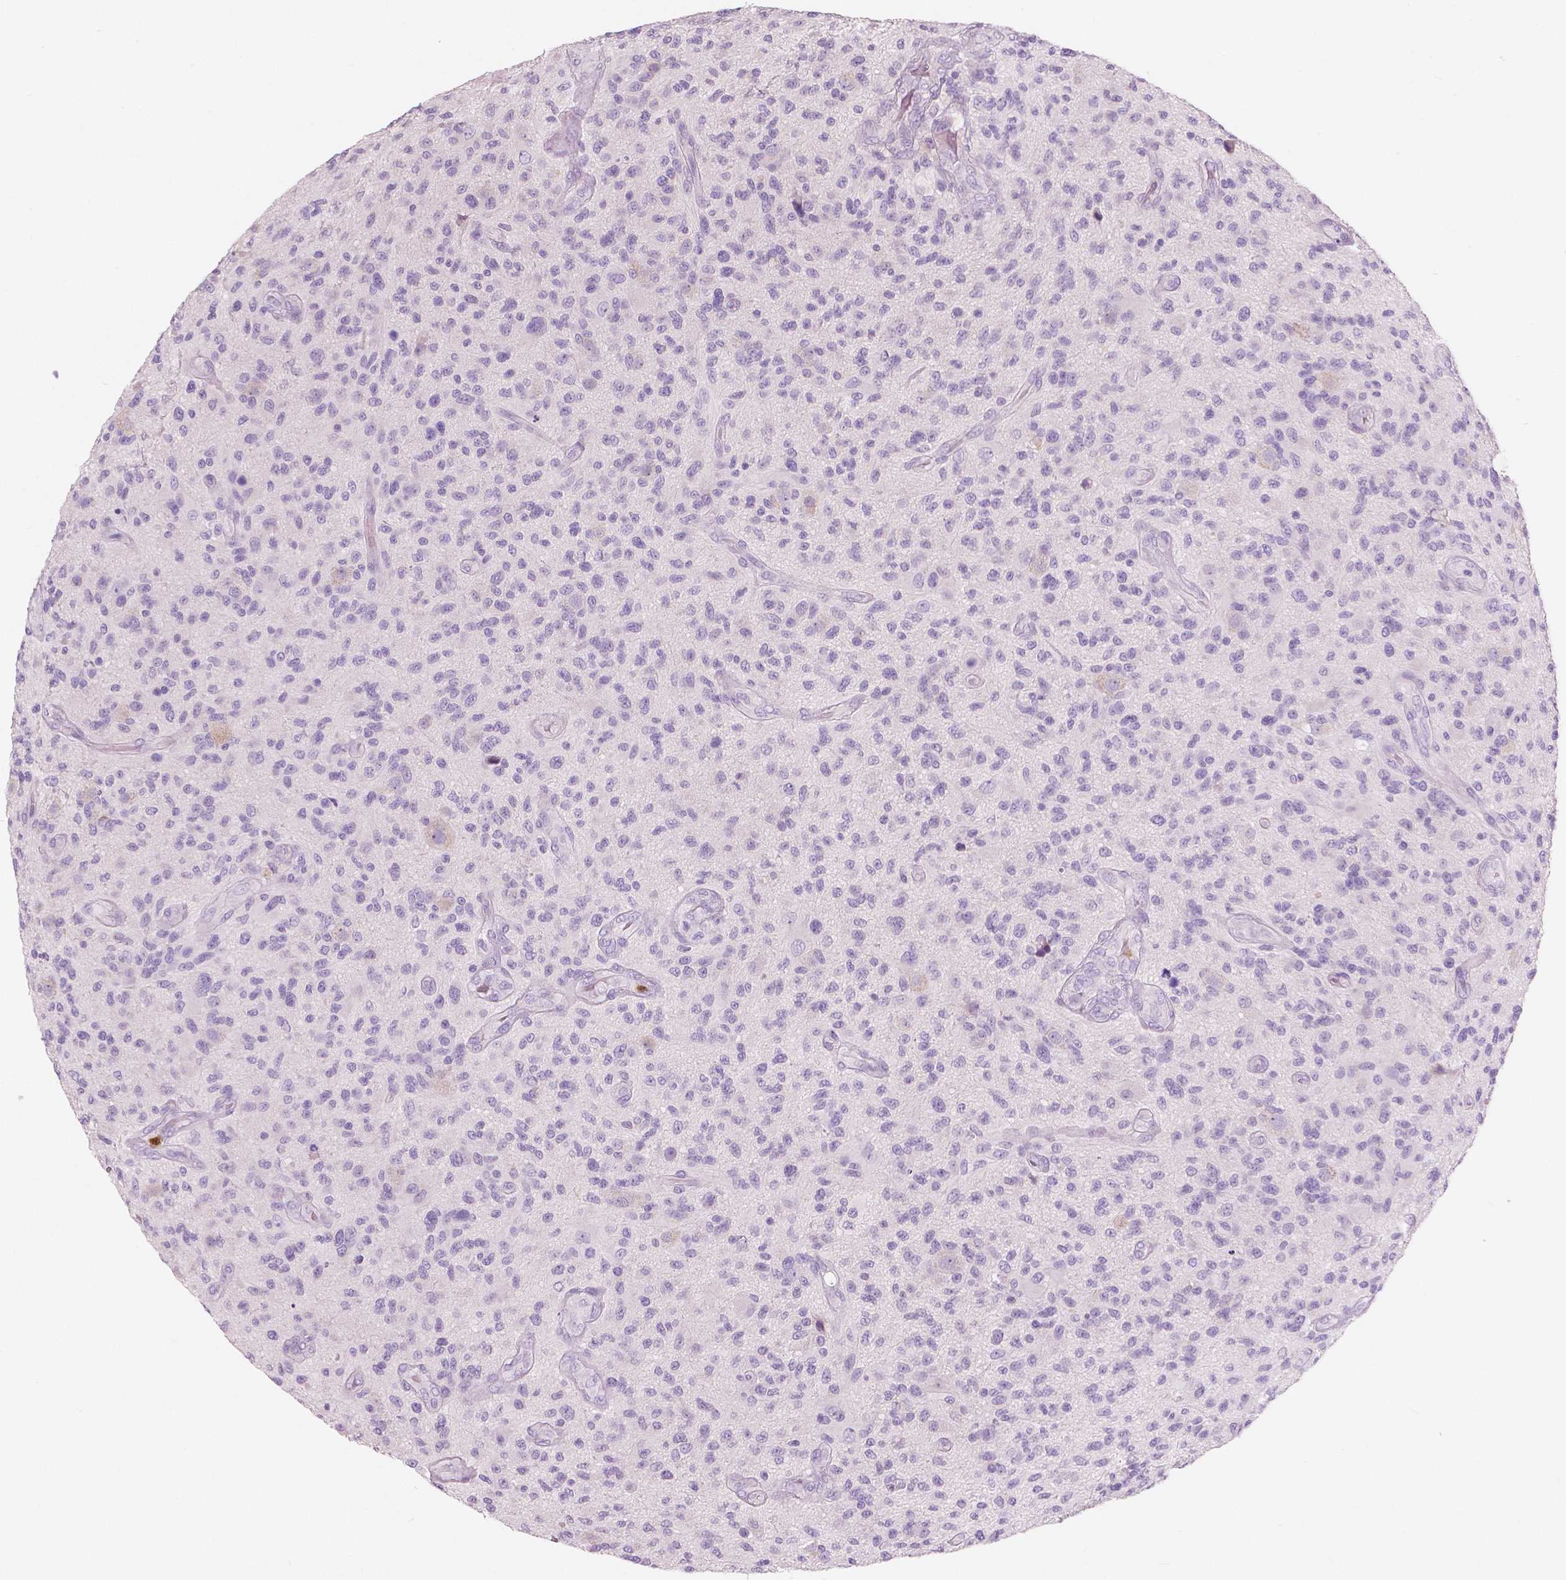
{"staining": {"intensity": "negative", "quantity": "none", "location": "none"}, "tissue": "glioma", "cell_type": "Tumor cells", "image_type": "cancer", "snomed": [{"axis": "morphology", "description": "Glioma, malignant, High grade"}, {"axis": "topography", "description": "Brain"}], "caption": "Tumor cells show no significant staining in glioma. (DAB immunohistochemistry (IHC) visualized using brightfield microscopy, high magnification).", "gene": "CXCR2", "patient": {"sex": "male", "age": 47}}